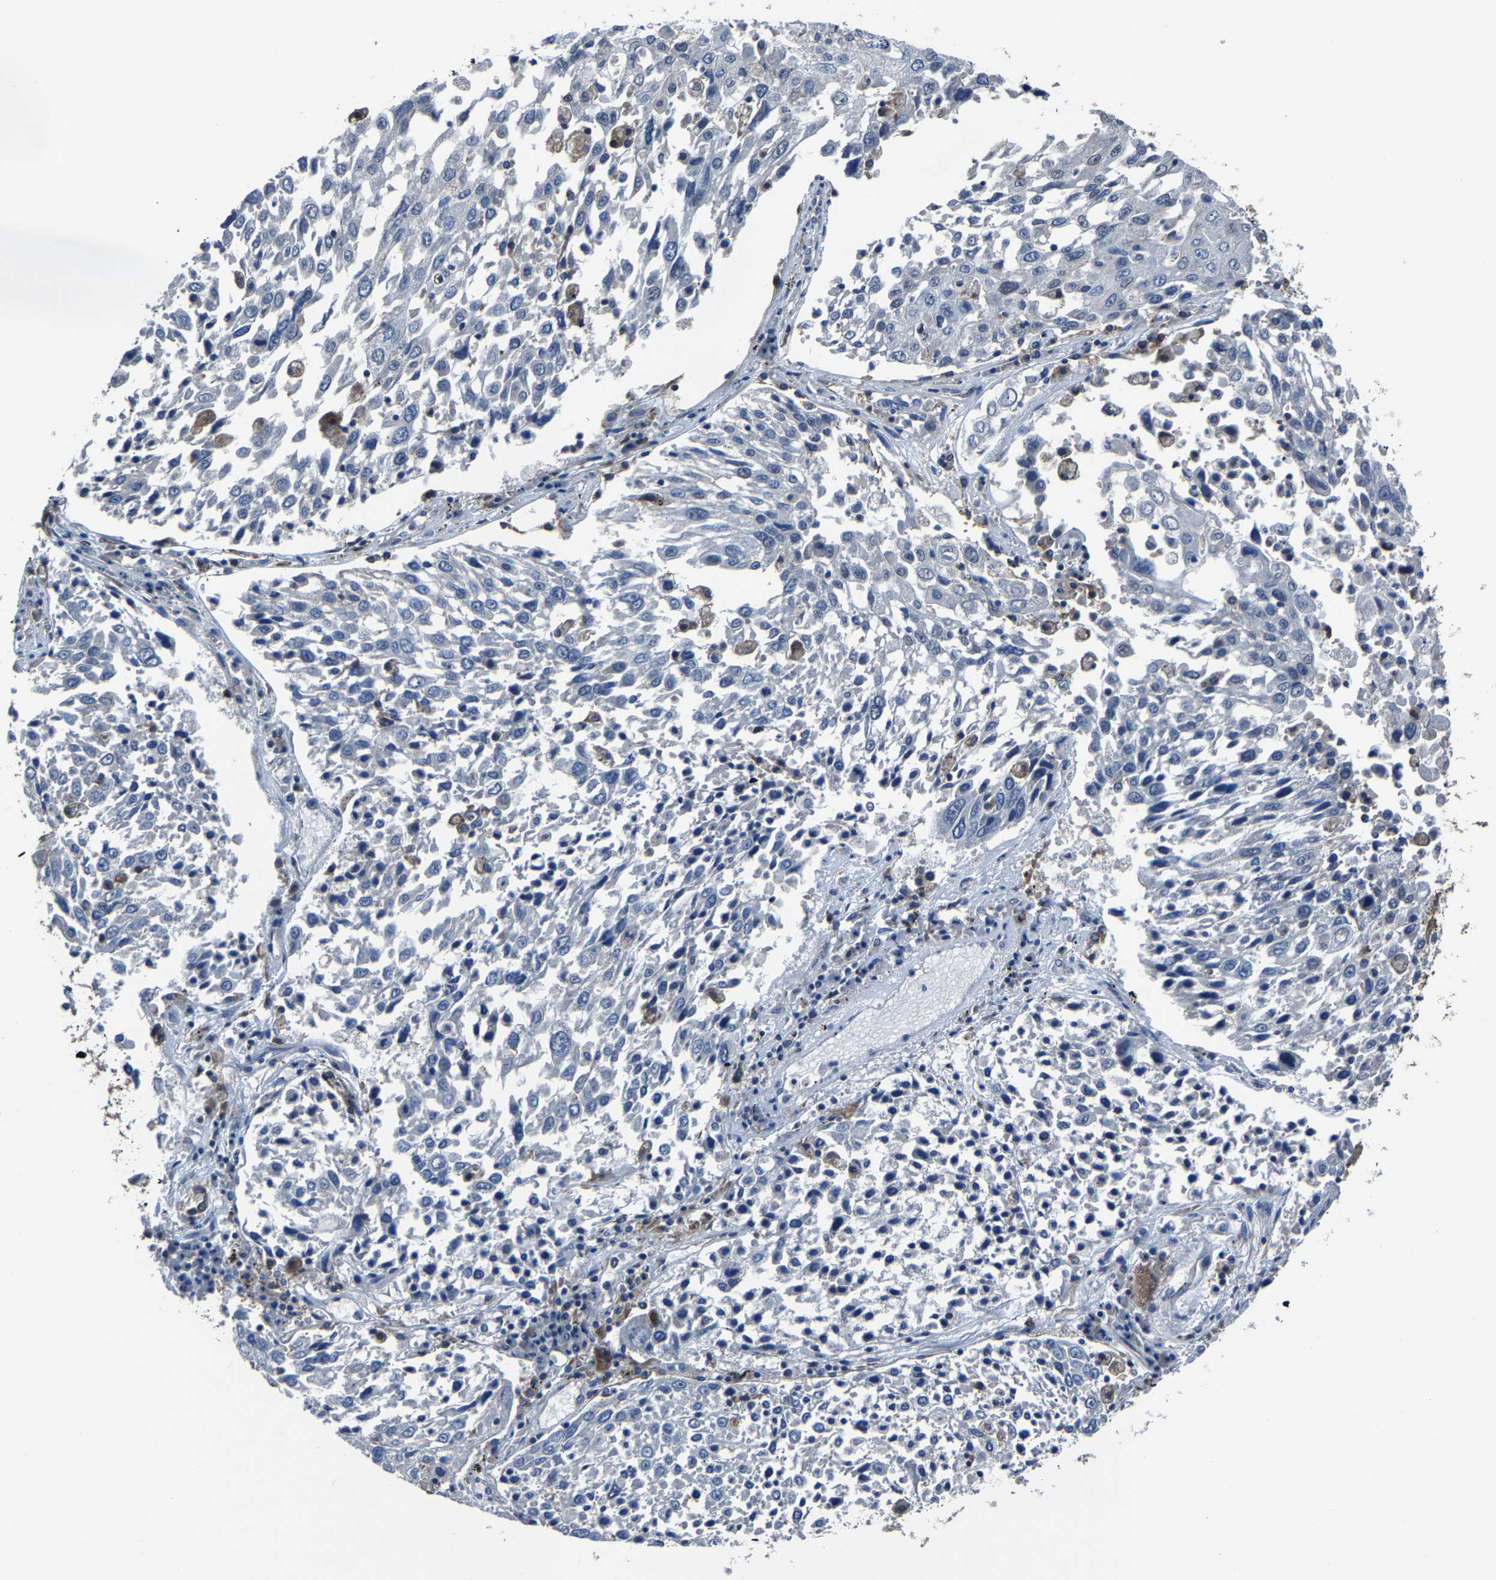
{"staining": {"intensity": "negative", "quantity": "none", "location": "none"}, "tissue": "lung cancer", "cell_type": "Tumor cells", "image_type": "cancer", "snomed": [{"axis": "morphology", "description": "Squamous cell carcinoma, NOS"}, {"axis": "topography", "description": "Lung"}], "caption": "Tumor cells show no significant positivity in lung squamous cell carcinoma. The staining is performed using DAB (3,3'-diaminobenzidine) brown chromogen with nuclei counter-stained in using hematoxylin.", "gene": "STRBP", "patient": {"sex": "male", "age": 65}}